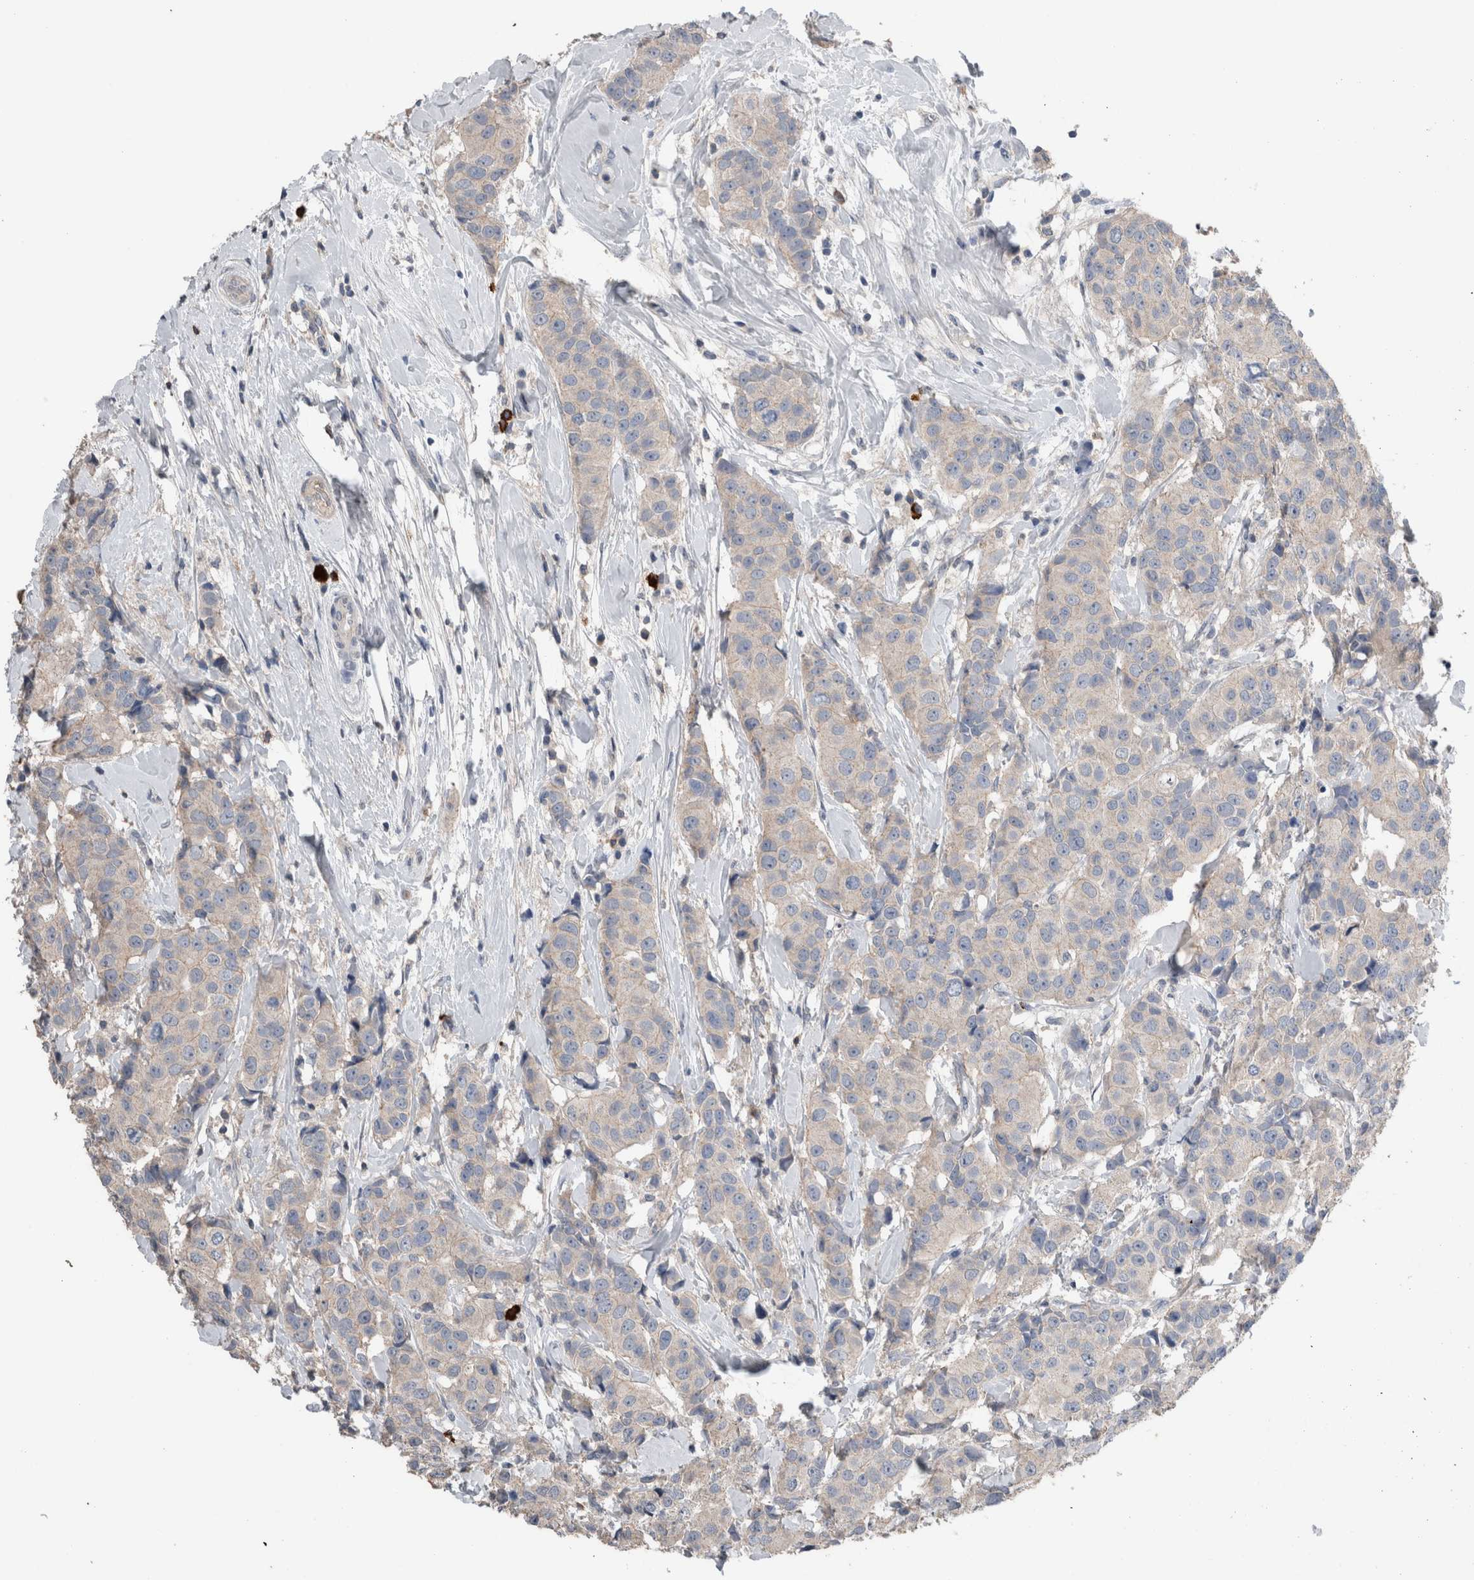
{"staining": {"intensity": "negative", "quantity": "none", "location": "none"}, "tissue": "breast cancer", "cell_type": "Tumor cells", "image_type": "cancer", "snomed": [{"axis": "morphology", "description": "Normal tissue, NOS"}, {"axis": "morphology", "description": "Duct carcinoma"}, {"axis": "topography", "description": "Breast"}], "caption": "An immunohistochemistry histopathology image of breast invasive ductal carcinoma is shown. There is no staining in tumor cells of breast invasive ductal carcinoma. (Stains: DAB (3,3'-diaminobenzidine) immunohistochemistry with hematoxylin counter stain, Microscopy: brightfield microscopy at high magnification).", "gene": "CRNN", "patient": {"sex": "female", "age": 39}}